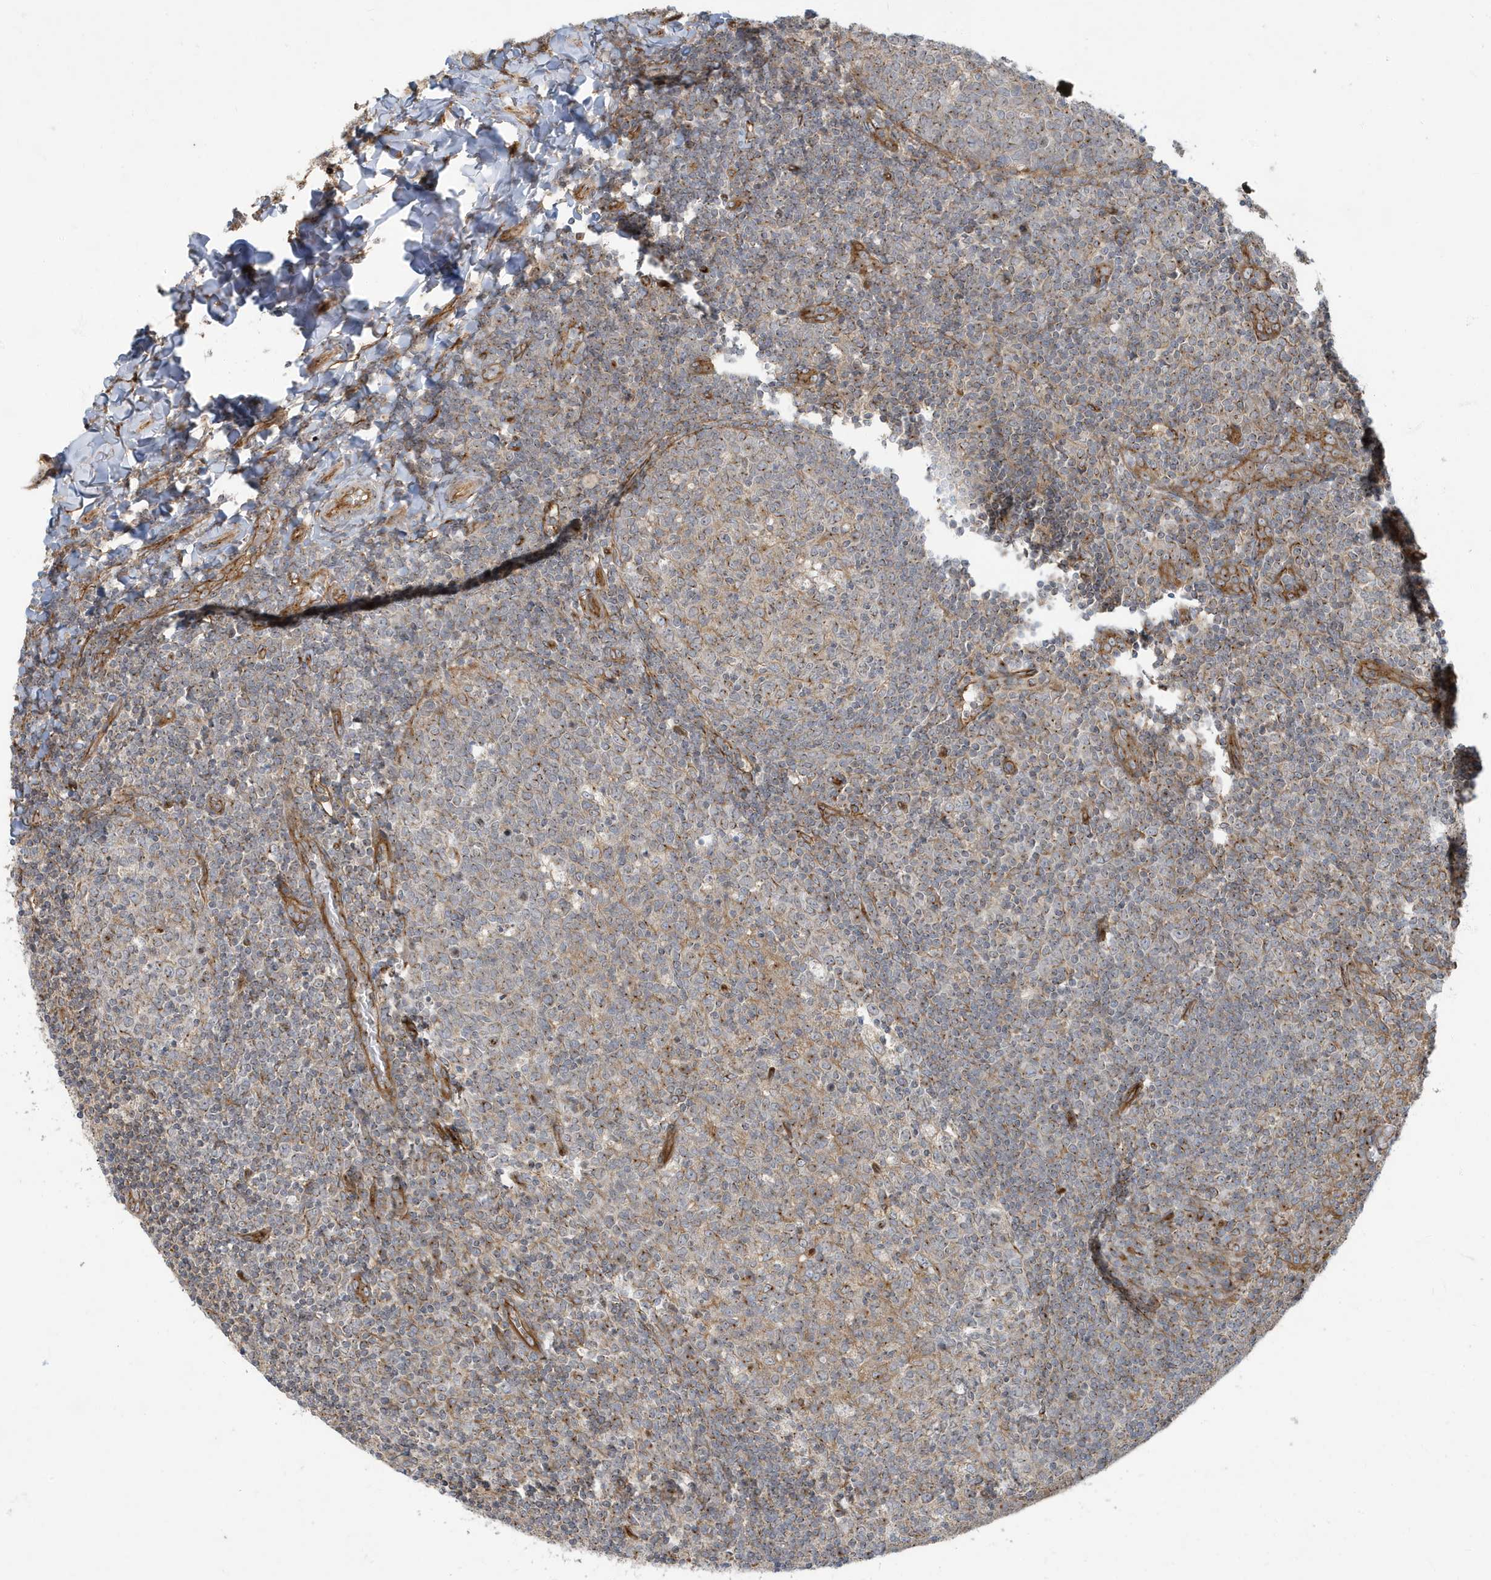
{"staining": {"intensity": "moderate", "quantity": "<25%", "location": "cytoplasmic/membranous"}, "tissue": "tonsil", "cell_type": "Germinal center cells", "image_type": "normal", "snomed": [{"axis": "morphology", "description": "Normal tissue, NOS"}, {"axis": "topography", "description": "Tonsil"}], "caption": "Brown immunohistochemical staining in unremarkable human tonsil displays moderate cytoplasmic/membranous expression in approximately <25% of germinal center cells.", "gene": "ATP23", "patient": {"sex": "female", "age": 19}}